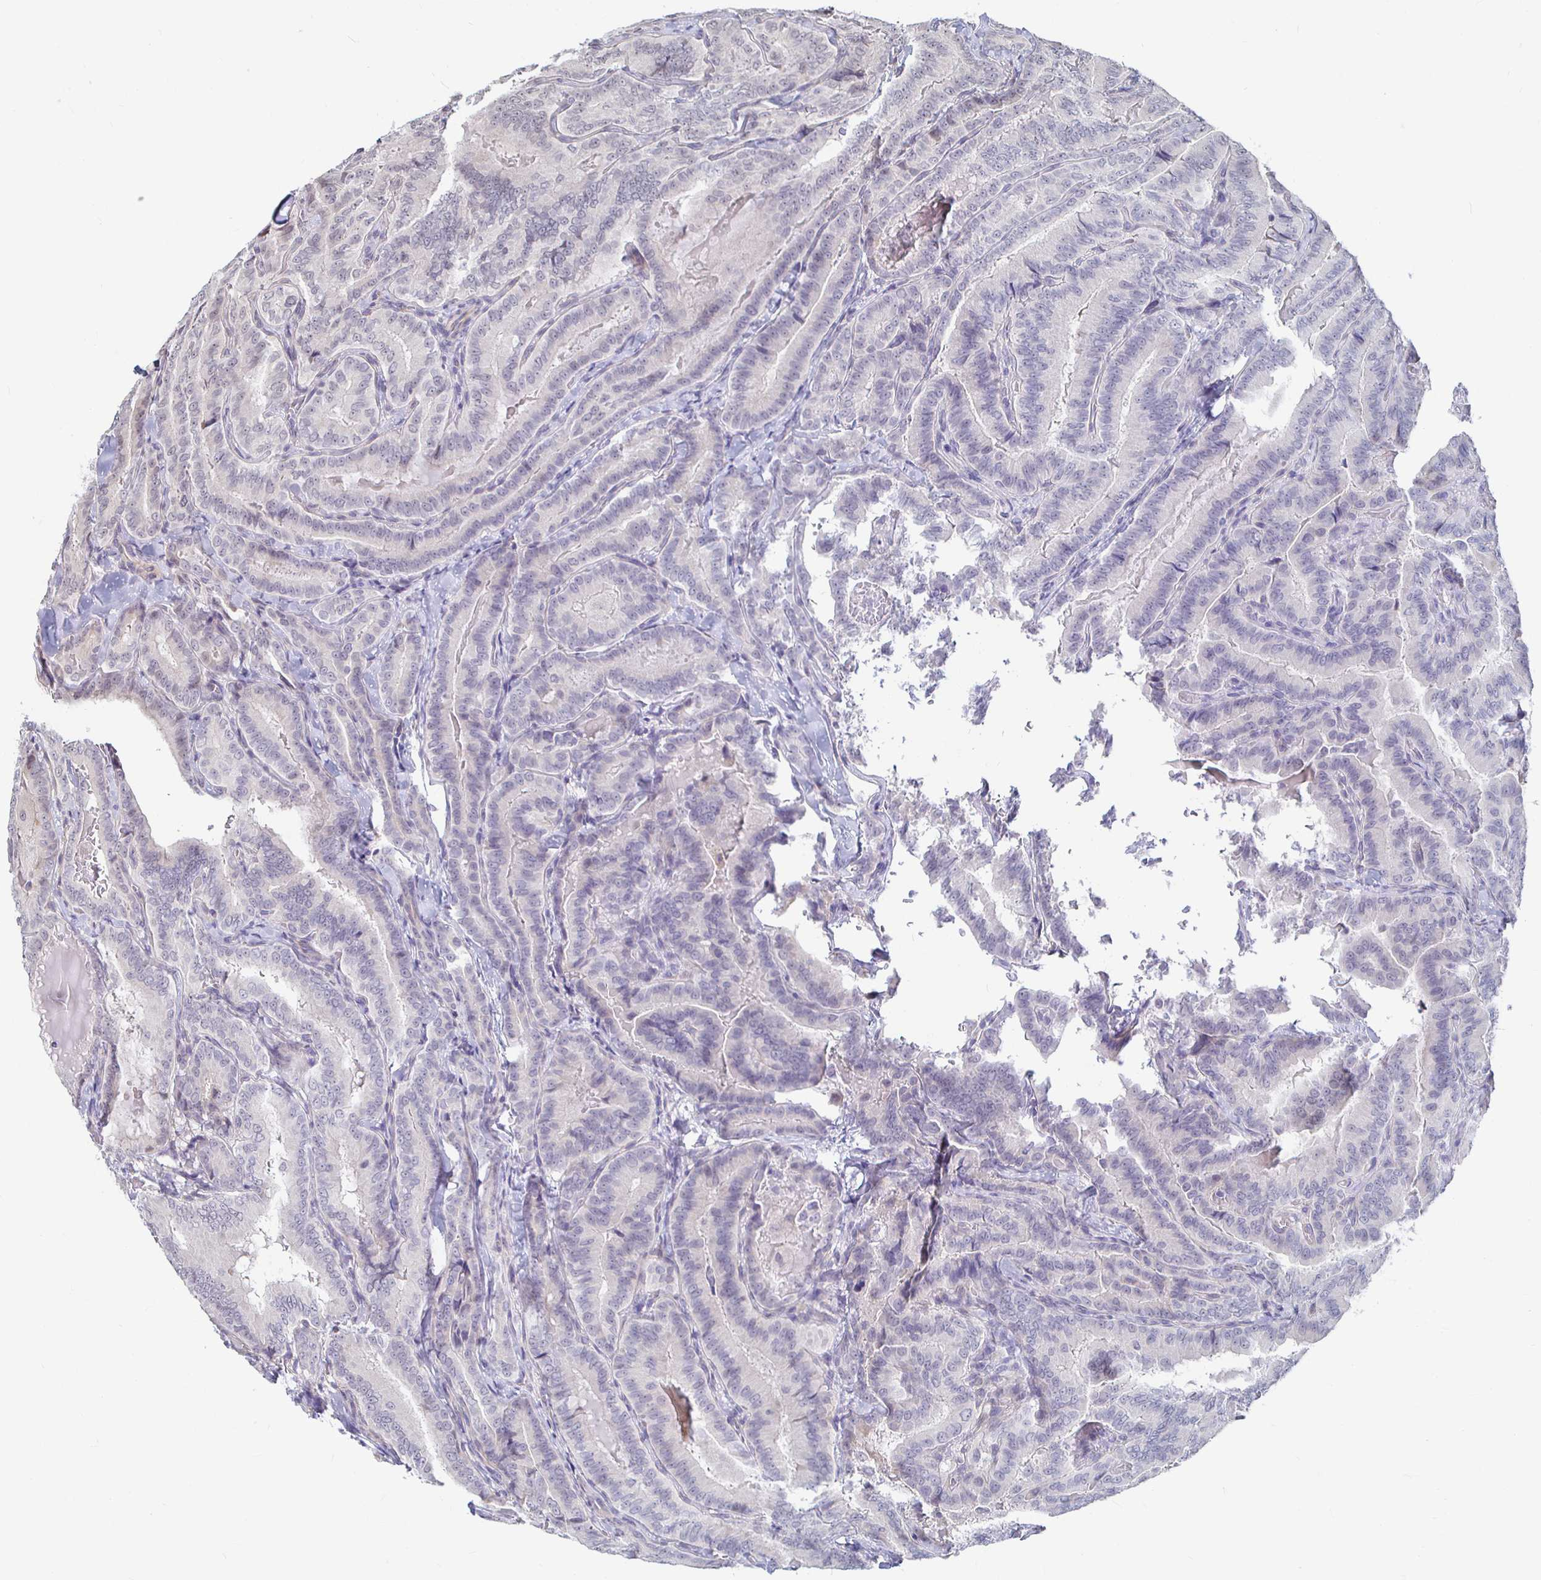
{"staining": {"intensity": "negative", "quantity": "none", "location": "none"}, "tissue": "thyroid cancer", "cell_type": "Tumor cells", "image_type": "cancer", "snomed": [{"axis": "morphology", "description": "Papillary adenocarcinoma, NOS"}, {"axis": "topography", "description": "Thyroid gland"}], "caption": "The histopathology image exhibits no significant staining in tumor cells of thyroid papillary adenocarcinoma.", "gene": "CAPN11", "patient": {"sex": "male", "age": 61}}